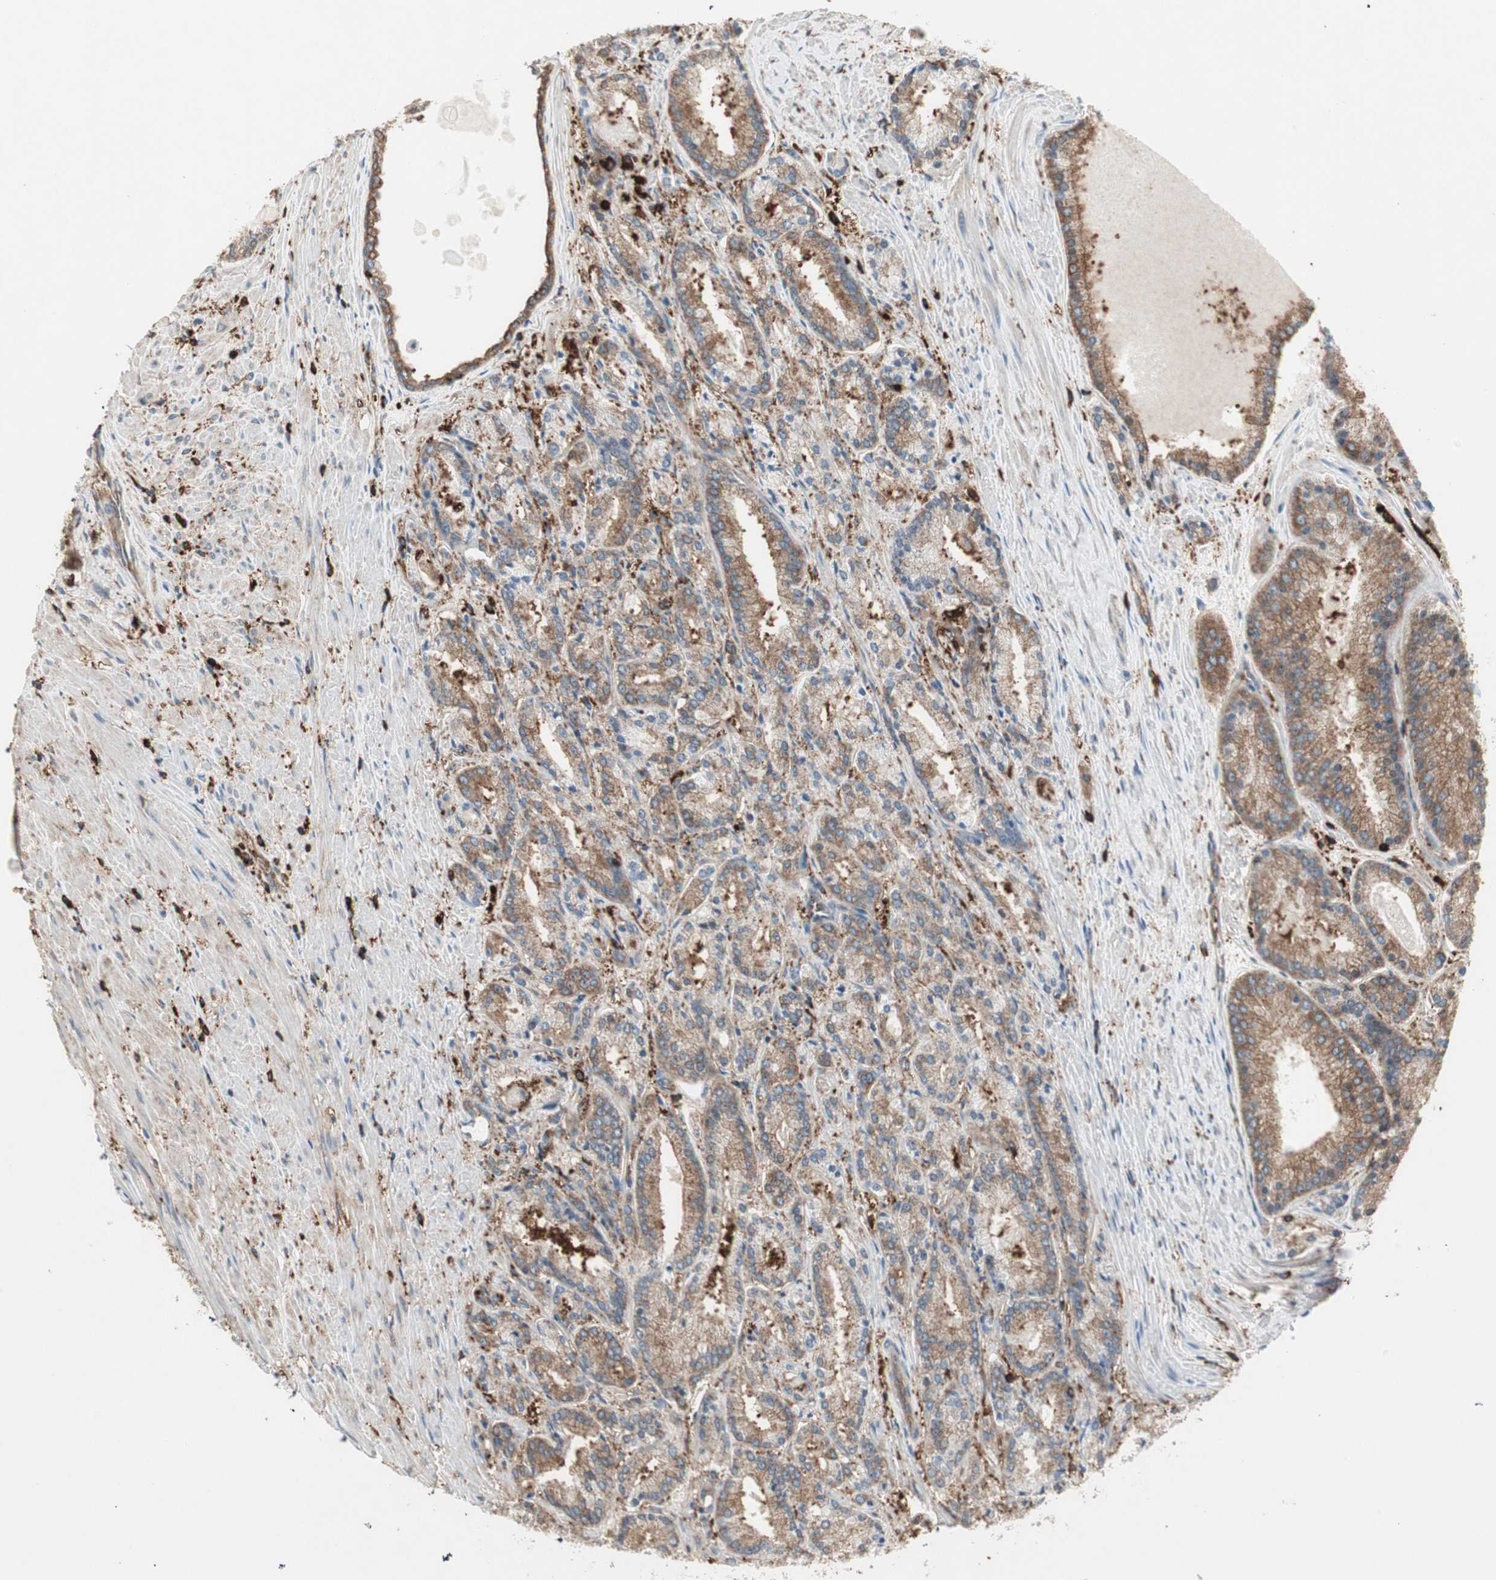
{"staining": {"intensity": "strong", "quantity": ">75%", "location": "cytoplasmic/membranous"}, "tissue": "prostate cancer", "cell_type": "Tumor cells", "image_type": "cancer", "snomed": [{"axis": "morphology", "description": "Adenocarcinoma, Low grade"}, {"axis": "topography", "description": "Prostate"}], "caption": "This is a micrograph of immunohistochemistry staining of prostate cancer, which shows strong positivity in the cytoplasmic/membranous of tumor cells.", "gene": "MMP3", "patient": {"sex": "male", "age": 59}}